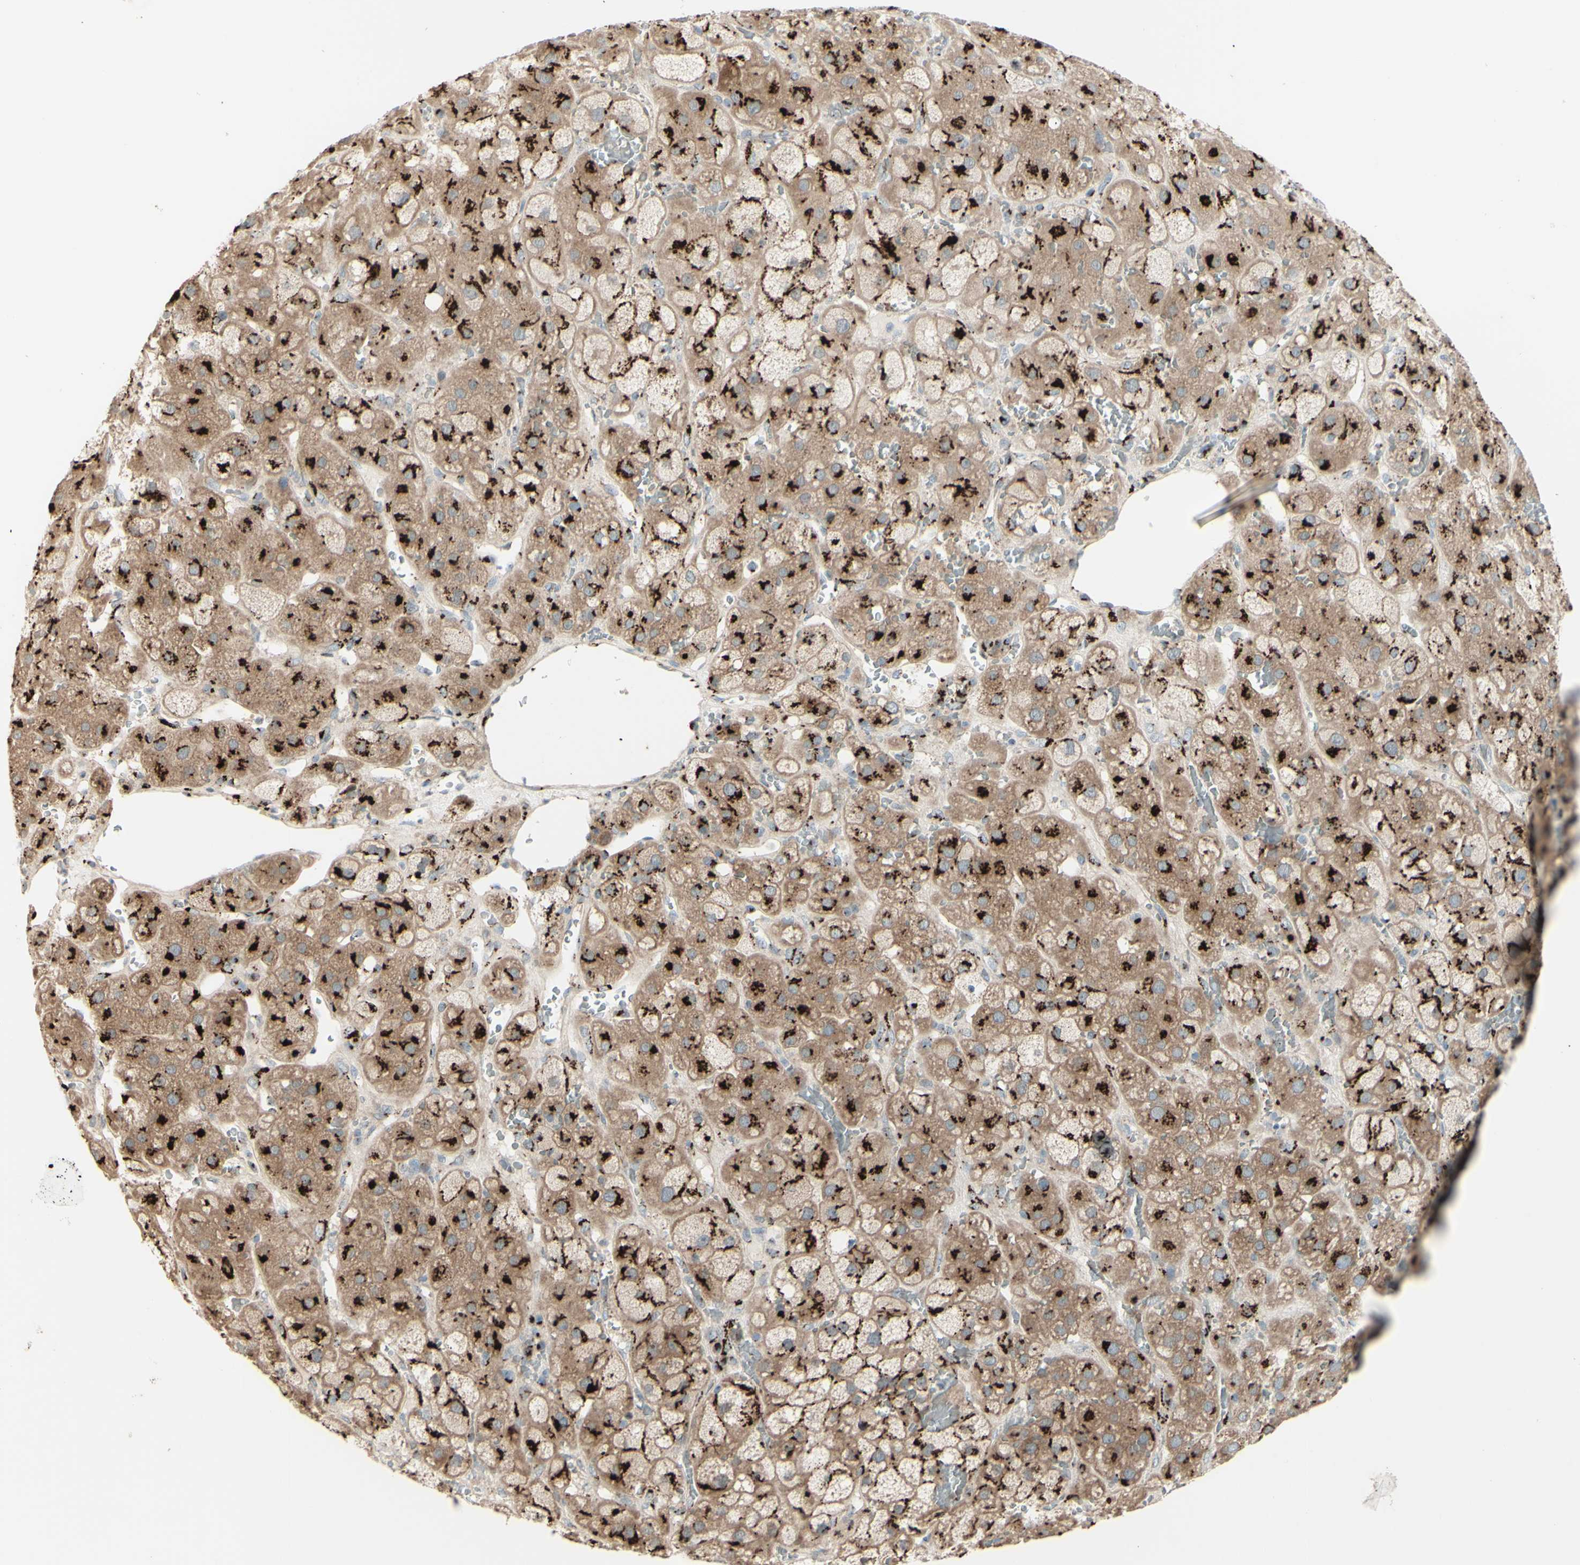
{"staining": {"intensity": "moderate", "quantity": ">75%", "location": "cytoplasmic/membranous"}, "tissue": "adrenal gland", "cell_type": "Glandular cells", "image_type": "normal", "snomed": [{"axis": "morphology", "description": "Normal tissue, NOS"}, {"axis": "topography", "description": "Adrenal gland"}], "caption": "Immunohistochemical staining of unremarkable adrenal gland reveals medium levels of moderate cytoplasmic/membranous positivity in about >75% of glandular cells.", "gene": "BPNT2", "patient": {"sex": "female", "age": 47}}